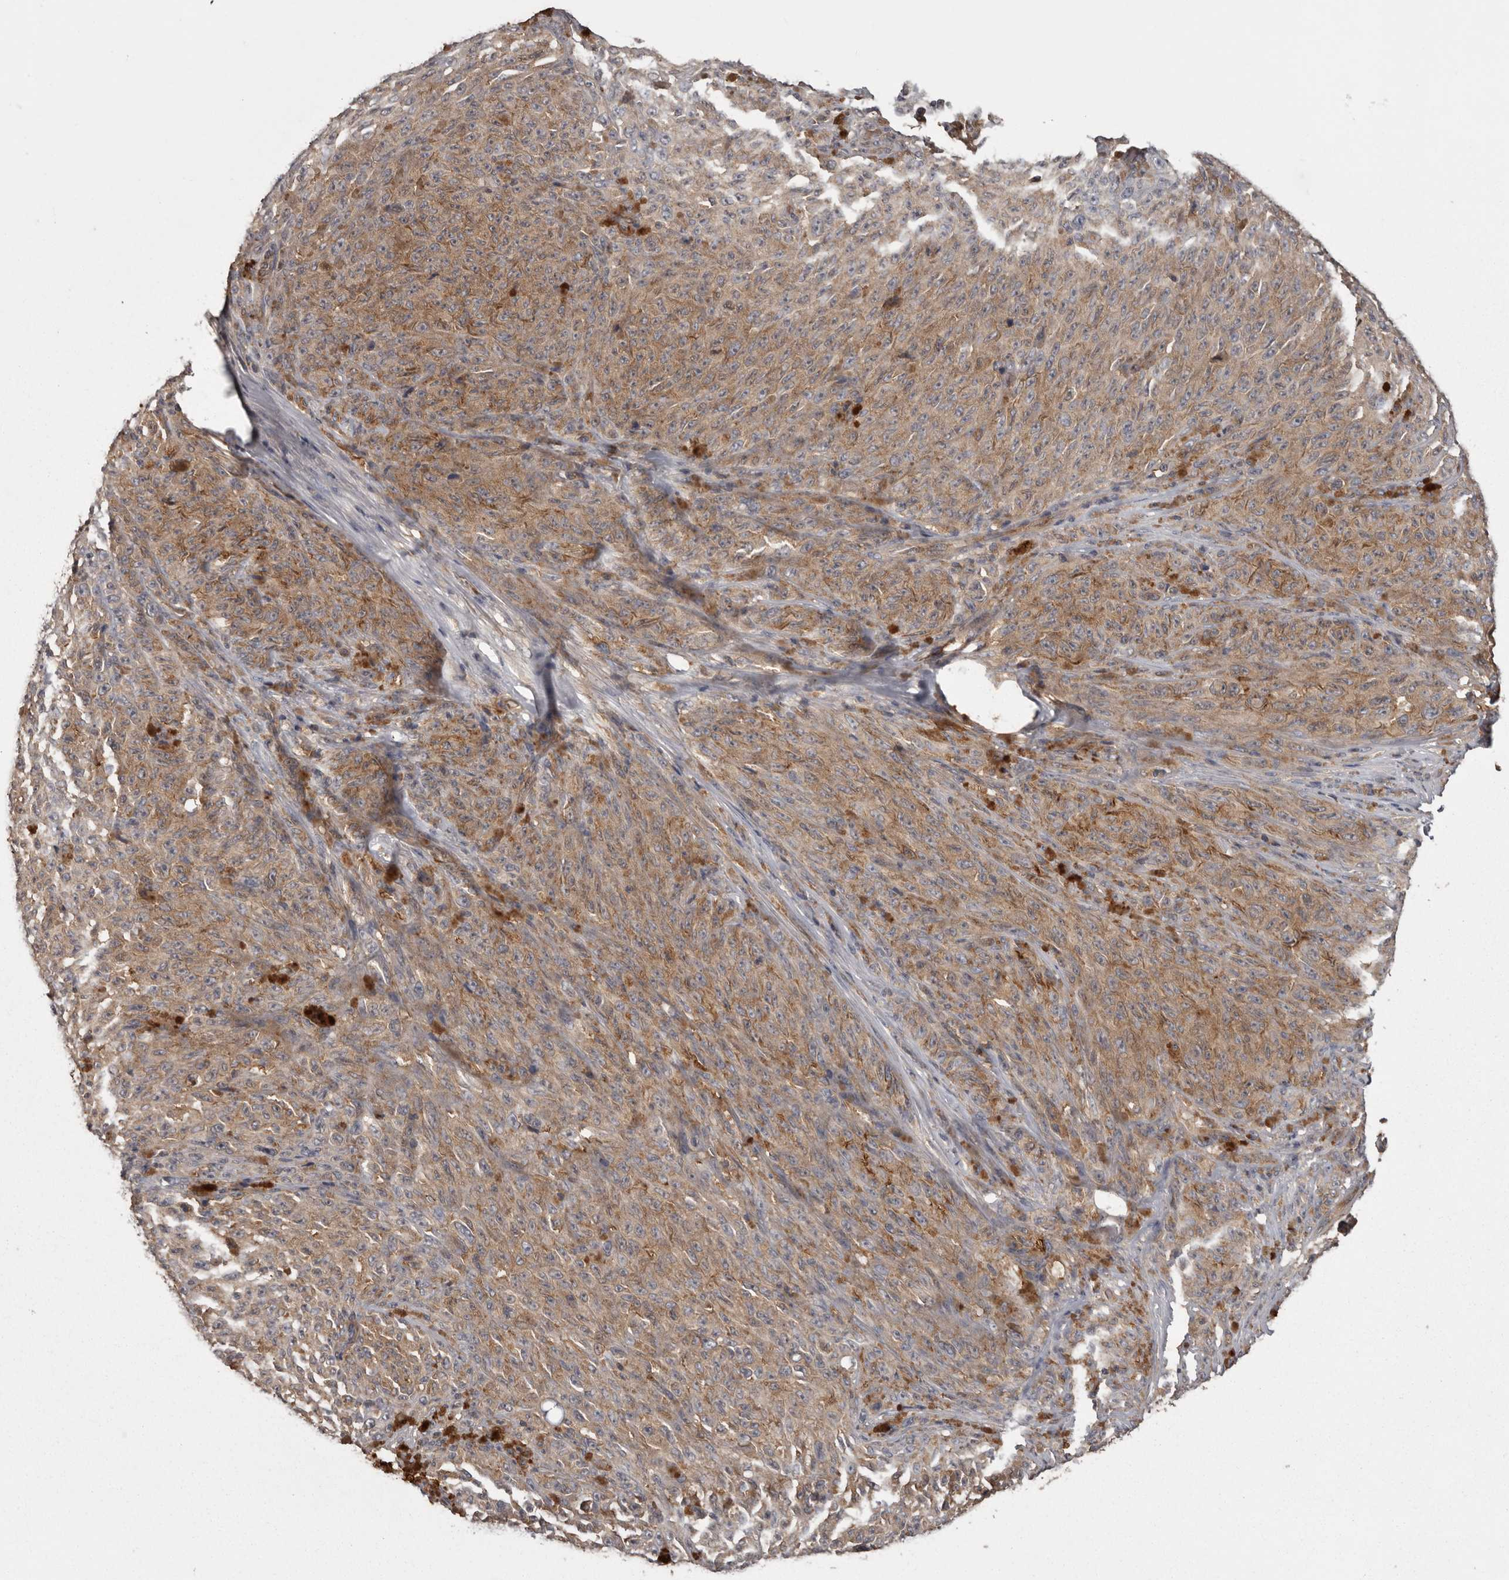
{"staining": {"intensity": "weak", "quantity": ">75%", "location": "cytoplasmic/membranous"}, "tissue": "melanoma", "cell_type": "Tumor cells", "image_type": "cancer", "snomed": [{"axis": "morphology", "description": "Malignant melanoma, NOS"}, {"axis": "topography", "description": "Skin"}], "caption": "Immunohistochemistry (IHC) of human melanoma displays low levels of weak cytoplasmic/membranous staining in about >75% of tumor cells. (DAB = brown stain, brightfield microscopy at high magnification).", "gene": "DARS1", "patient": {"sex": "female", "age": 82}}